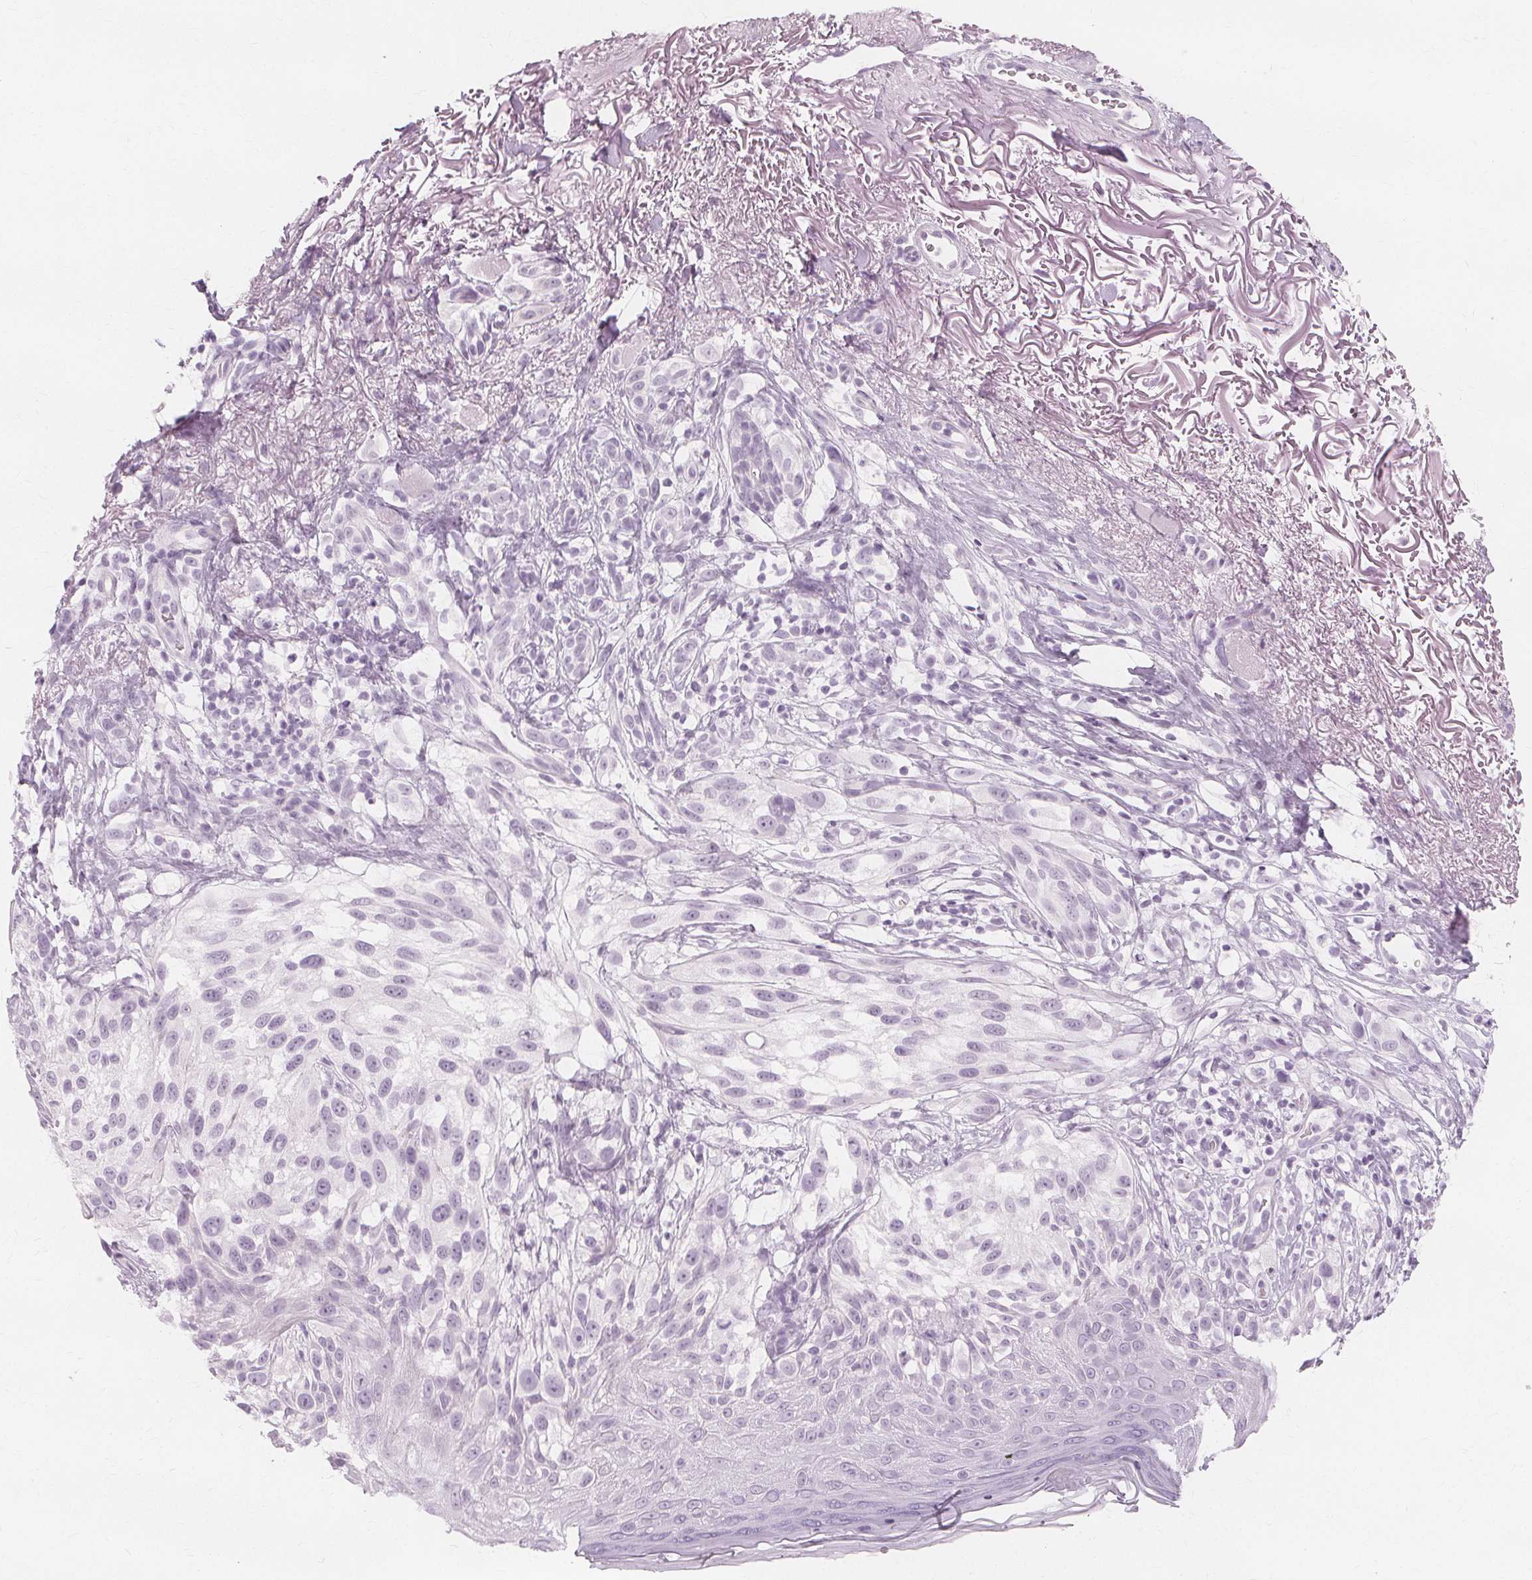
{"staining": {"intensity": "negative", "quantity": "none", "location": "none"}, "tissue": "melanoma", "cell_type": "Tumor cells", "image_type": "cancer", "snomed": [{"axis": "morphology", "description": "Malignant melanoma, NOS"}, {"axis": "topography", "description": "Skin"}], "caption": "A micrograph of melanoma stained for a protein displays no brown staining in tumor cells. (Brightfield microscopy of DAB (3,3'-diaminobenzidine) immunohistochemistry at high magnification).", "gene": "TFF1", "patient": {"sex": "female", "age": 86}}